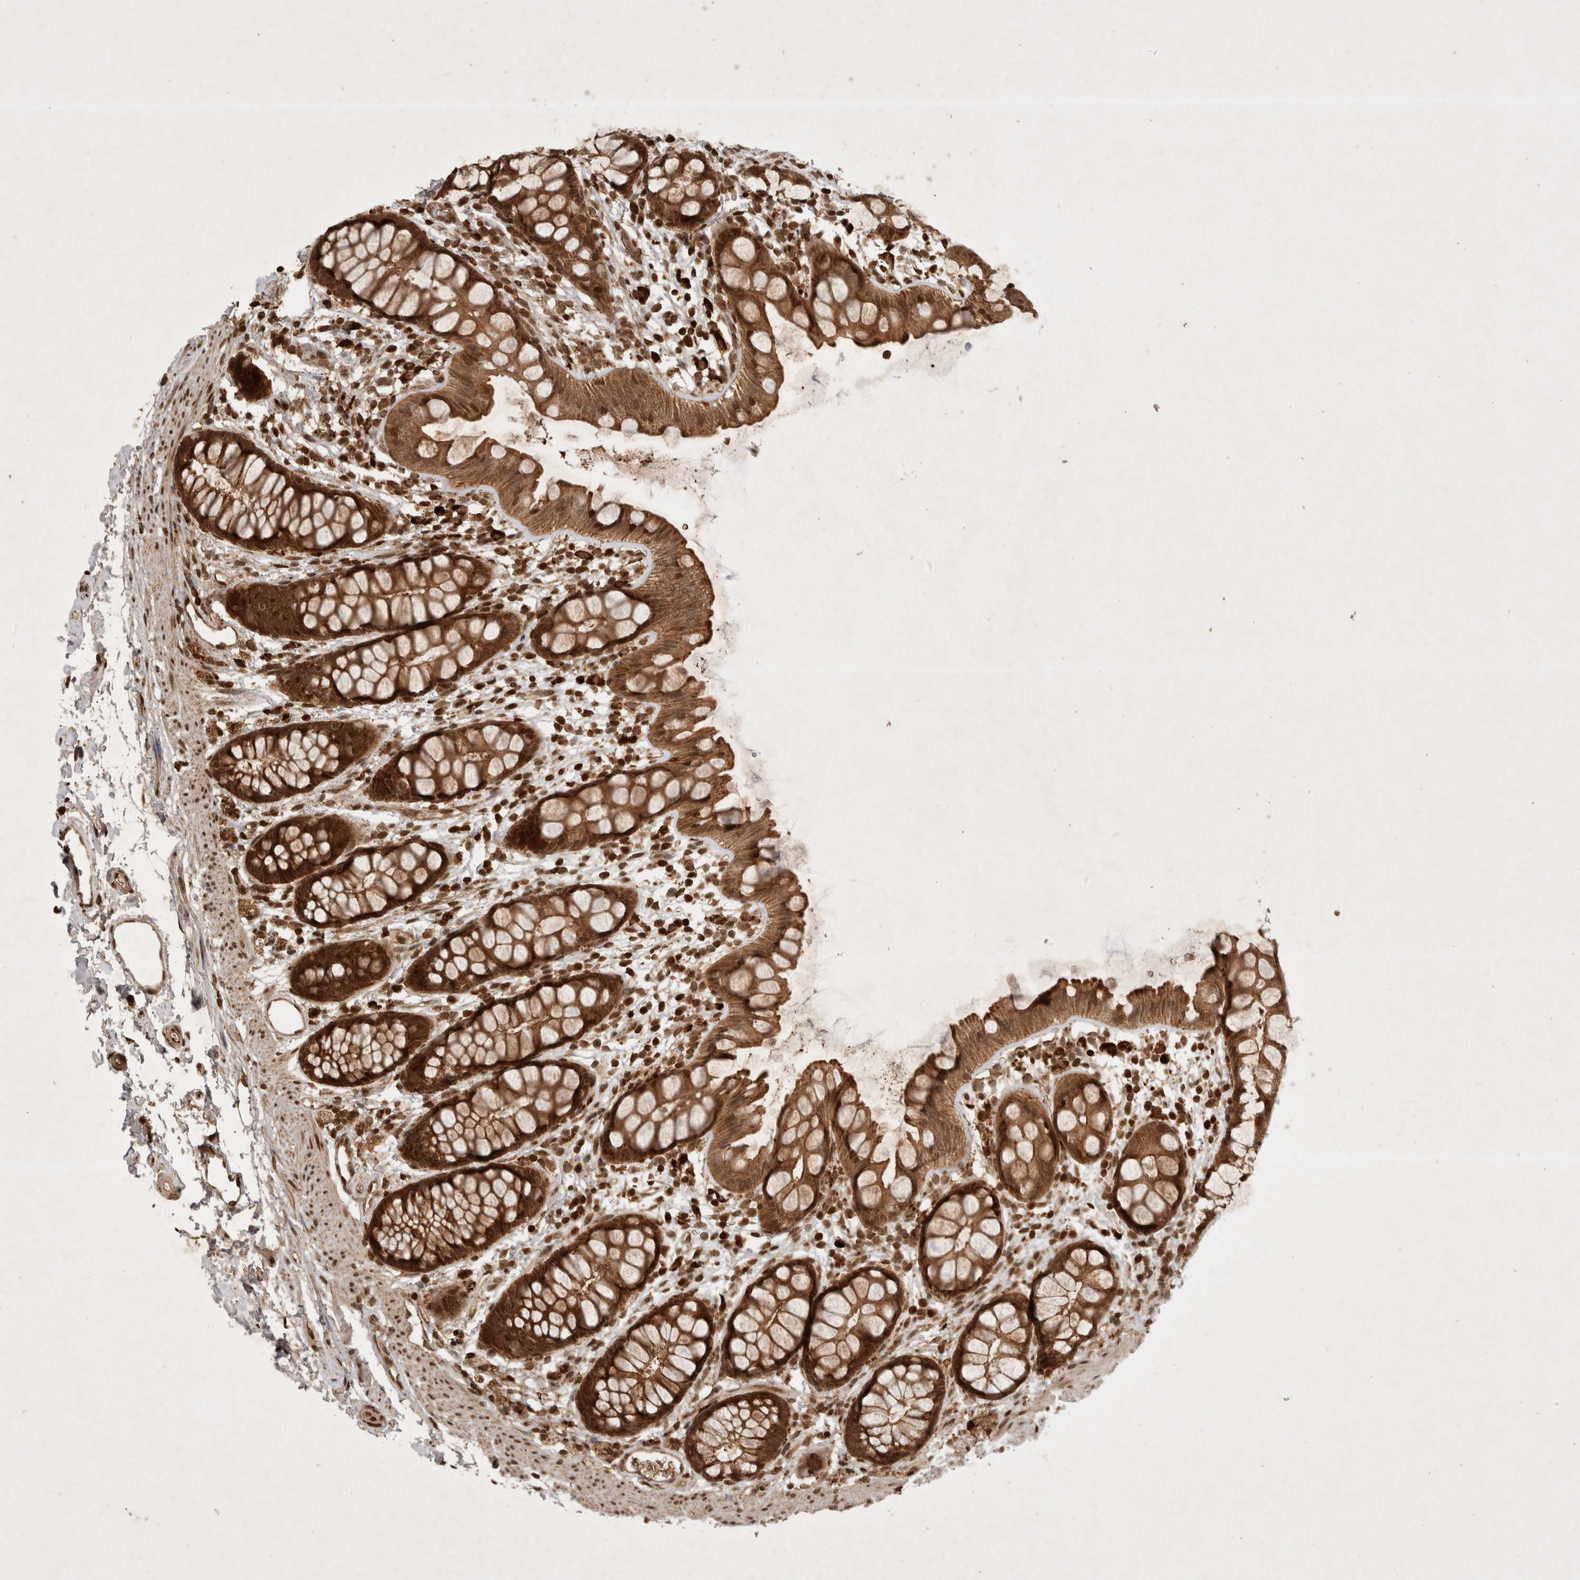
{"staining": {"intensity": "strong", "quantity": ">75%", "location": "cytoplasmic/membranous"}, "tissue": "rectum", "cell_type": "Glandular cells", "image_type": "normal", "snomed": [{"axis": "morphology", "description": "Normal tissue, NOS"}, {"axis": "topography", "description": "Rectum"}], "caption": "Normal rectum shows strong cytoplasmic/membranous positivity in approximately >75% of glandular cells, visualized by immunohistochemistry. (DAB (3,3'-diaminobenzidine) IHC, brown staining for protein, blue staining for nuclei).", "gene": "FAM221A", "patient": {"sex": "female", "age": 65}}